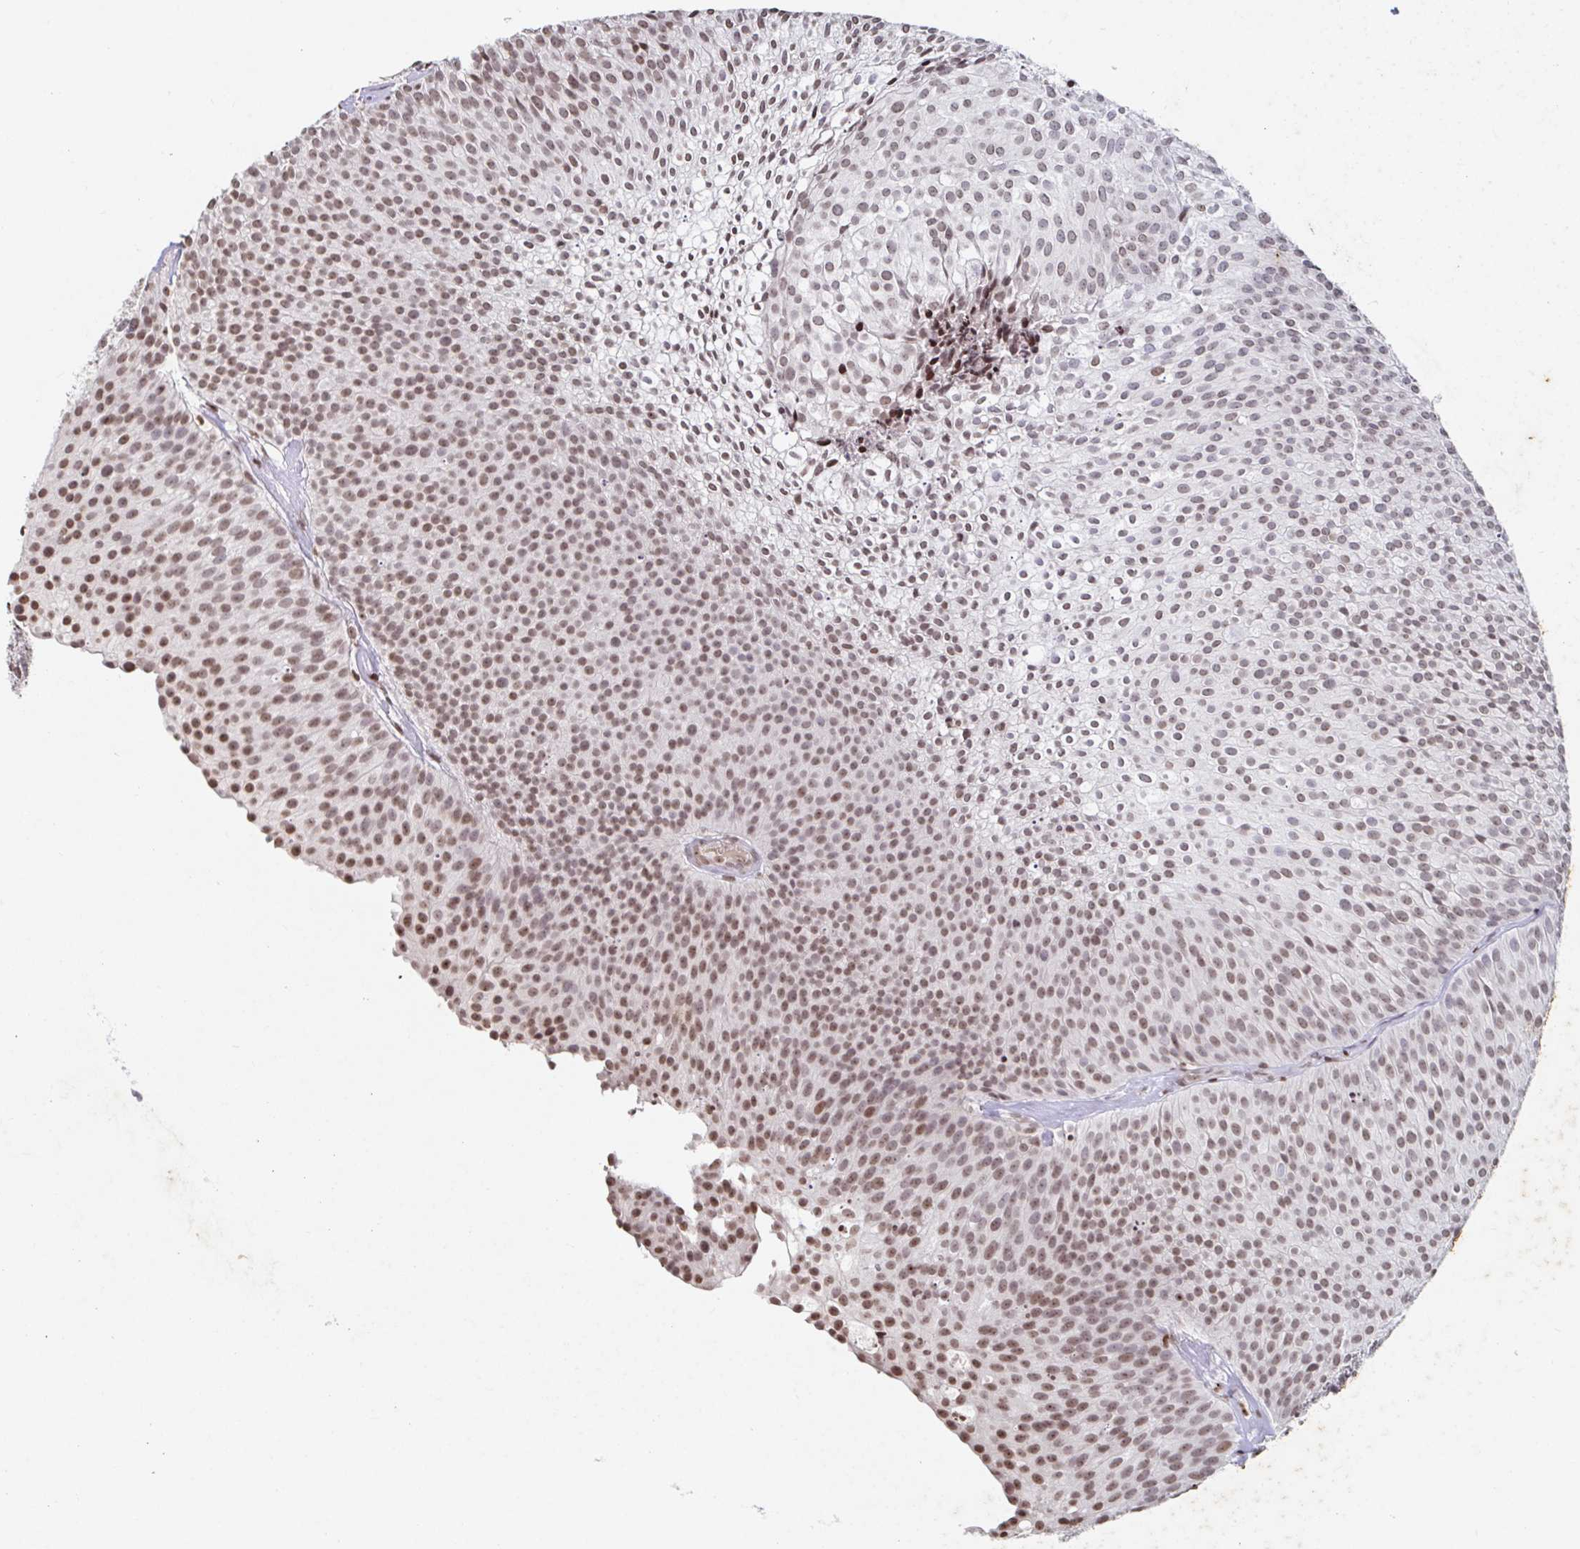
{"staining": {"intensity": "moderate", "quantity": ">75%", "location": "nuclear"}, "tissue": "urothelial cancer", "cell_type": "Tumor cells", "image_type": "cancer", "snomed": [{"axis": "morphology", "description": "Urothelial carcinoma, Low grade"}, {"axis": "topography", "description": "Urinary bladder"}], "caption": "This is an image of immunohistochemistry (IHC) staining of low-grade urothelial carcinoma, which shows moderate positivity in the nuclear of tumor cells.", "gene": "C19orf53", "patient": {"sex": "male", "age": 91}}